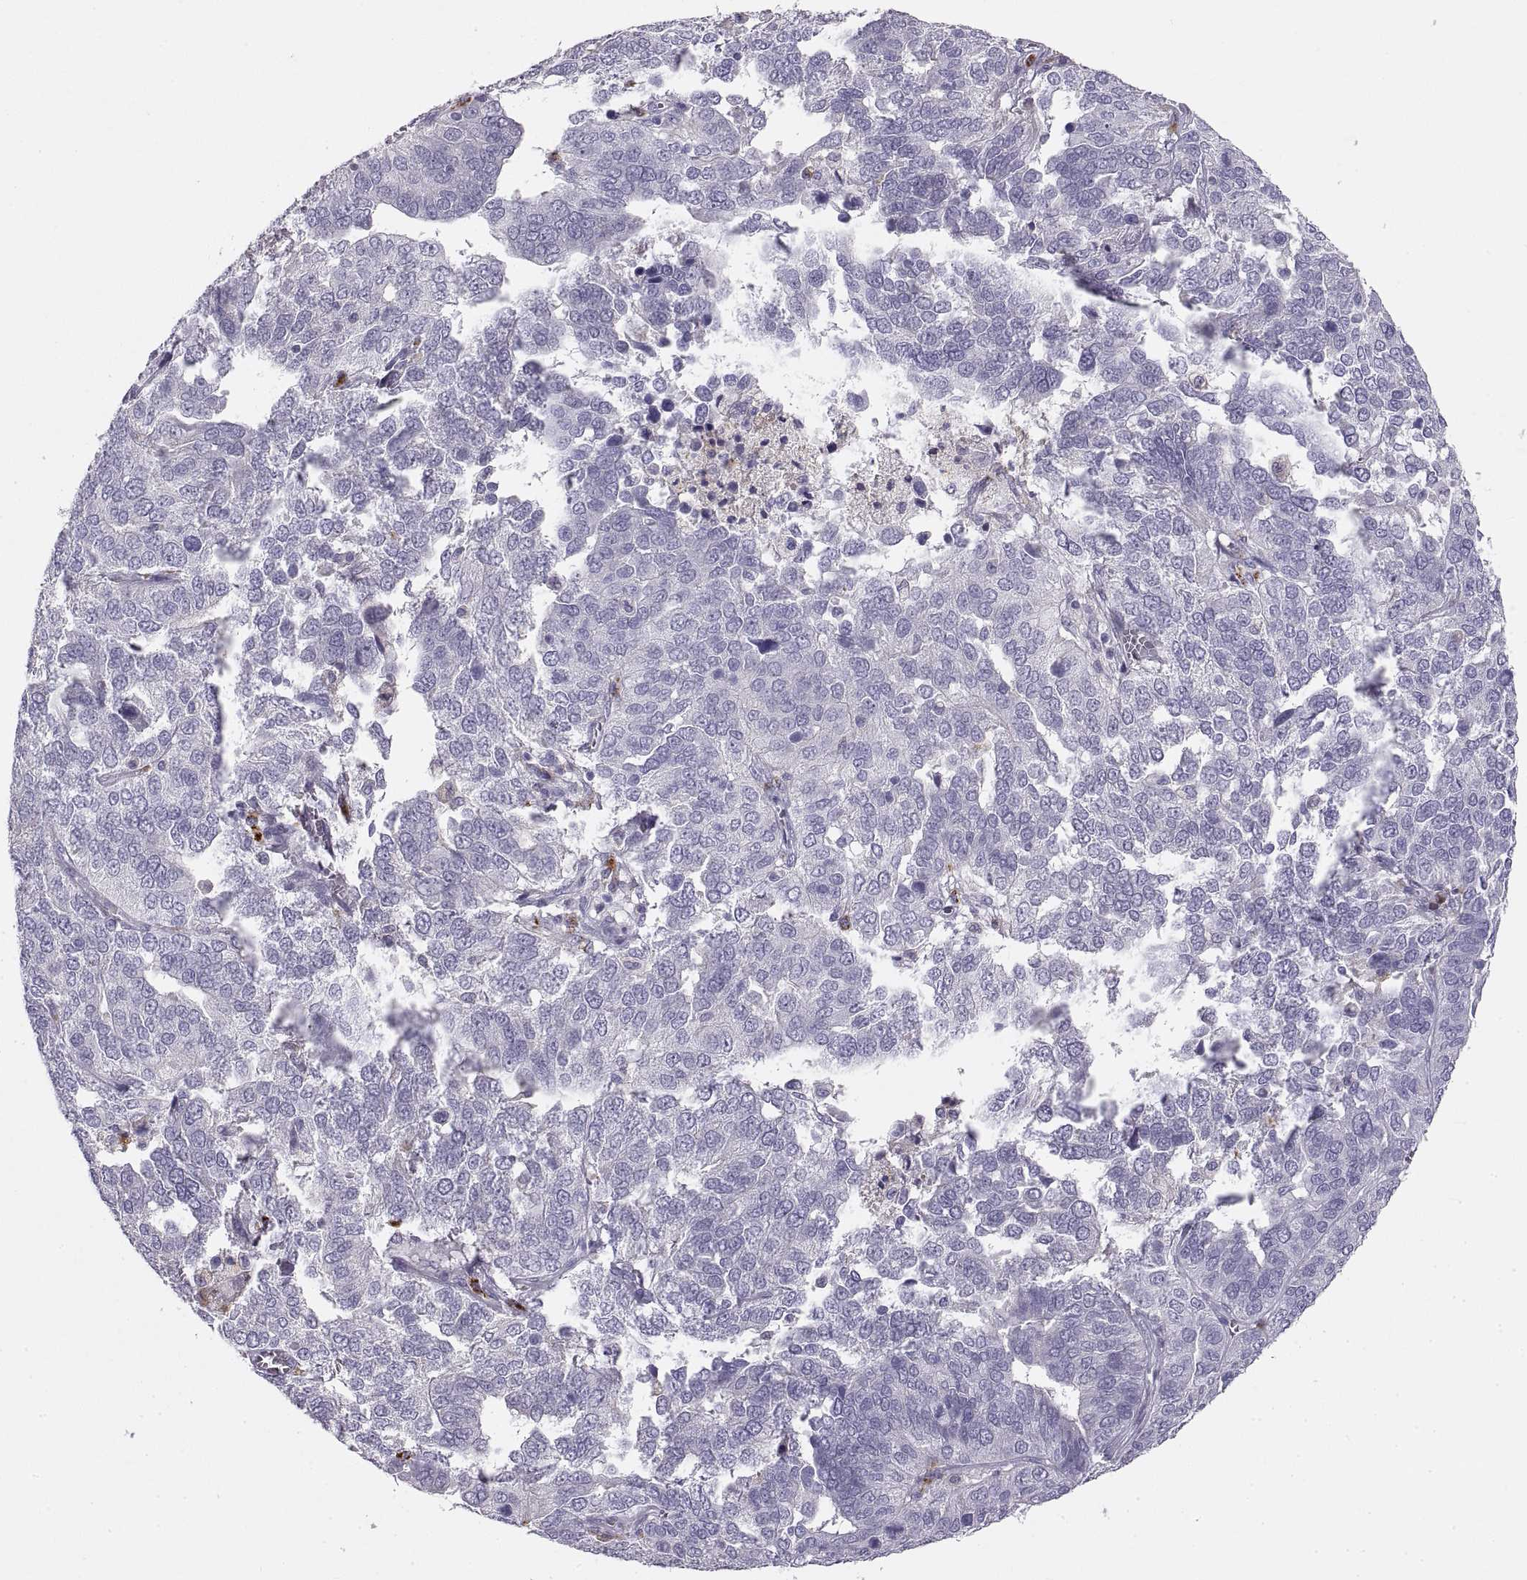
{"staining": {"intensity": "negative", "quantity": "none", "location": "none"}, "tissue": "ovarian cancer", "cell_type": "Tumor cells", "image_type": "cancer", "snomed": [{"axis": "morphology", "description": "Carcinoma, endometroid"}, {"axis": "topography", "description": "Soft tissue"}, {"axis": "topography", "description": "Ovary"}], "caption": "The immunohistochemistry (IHC) image has no significant staining in tumor cells of ovarian cancer (endometroid carcinoma) tissue.", "gene": "CRYBB3", "patient": {"sex": "female", "age": 52}}